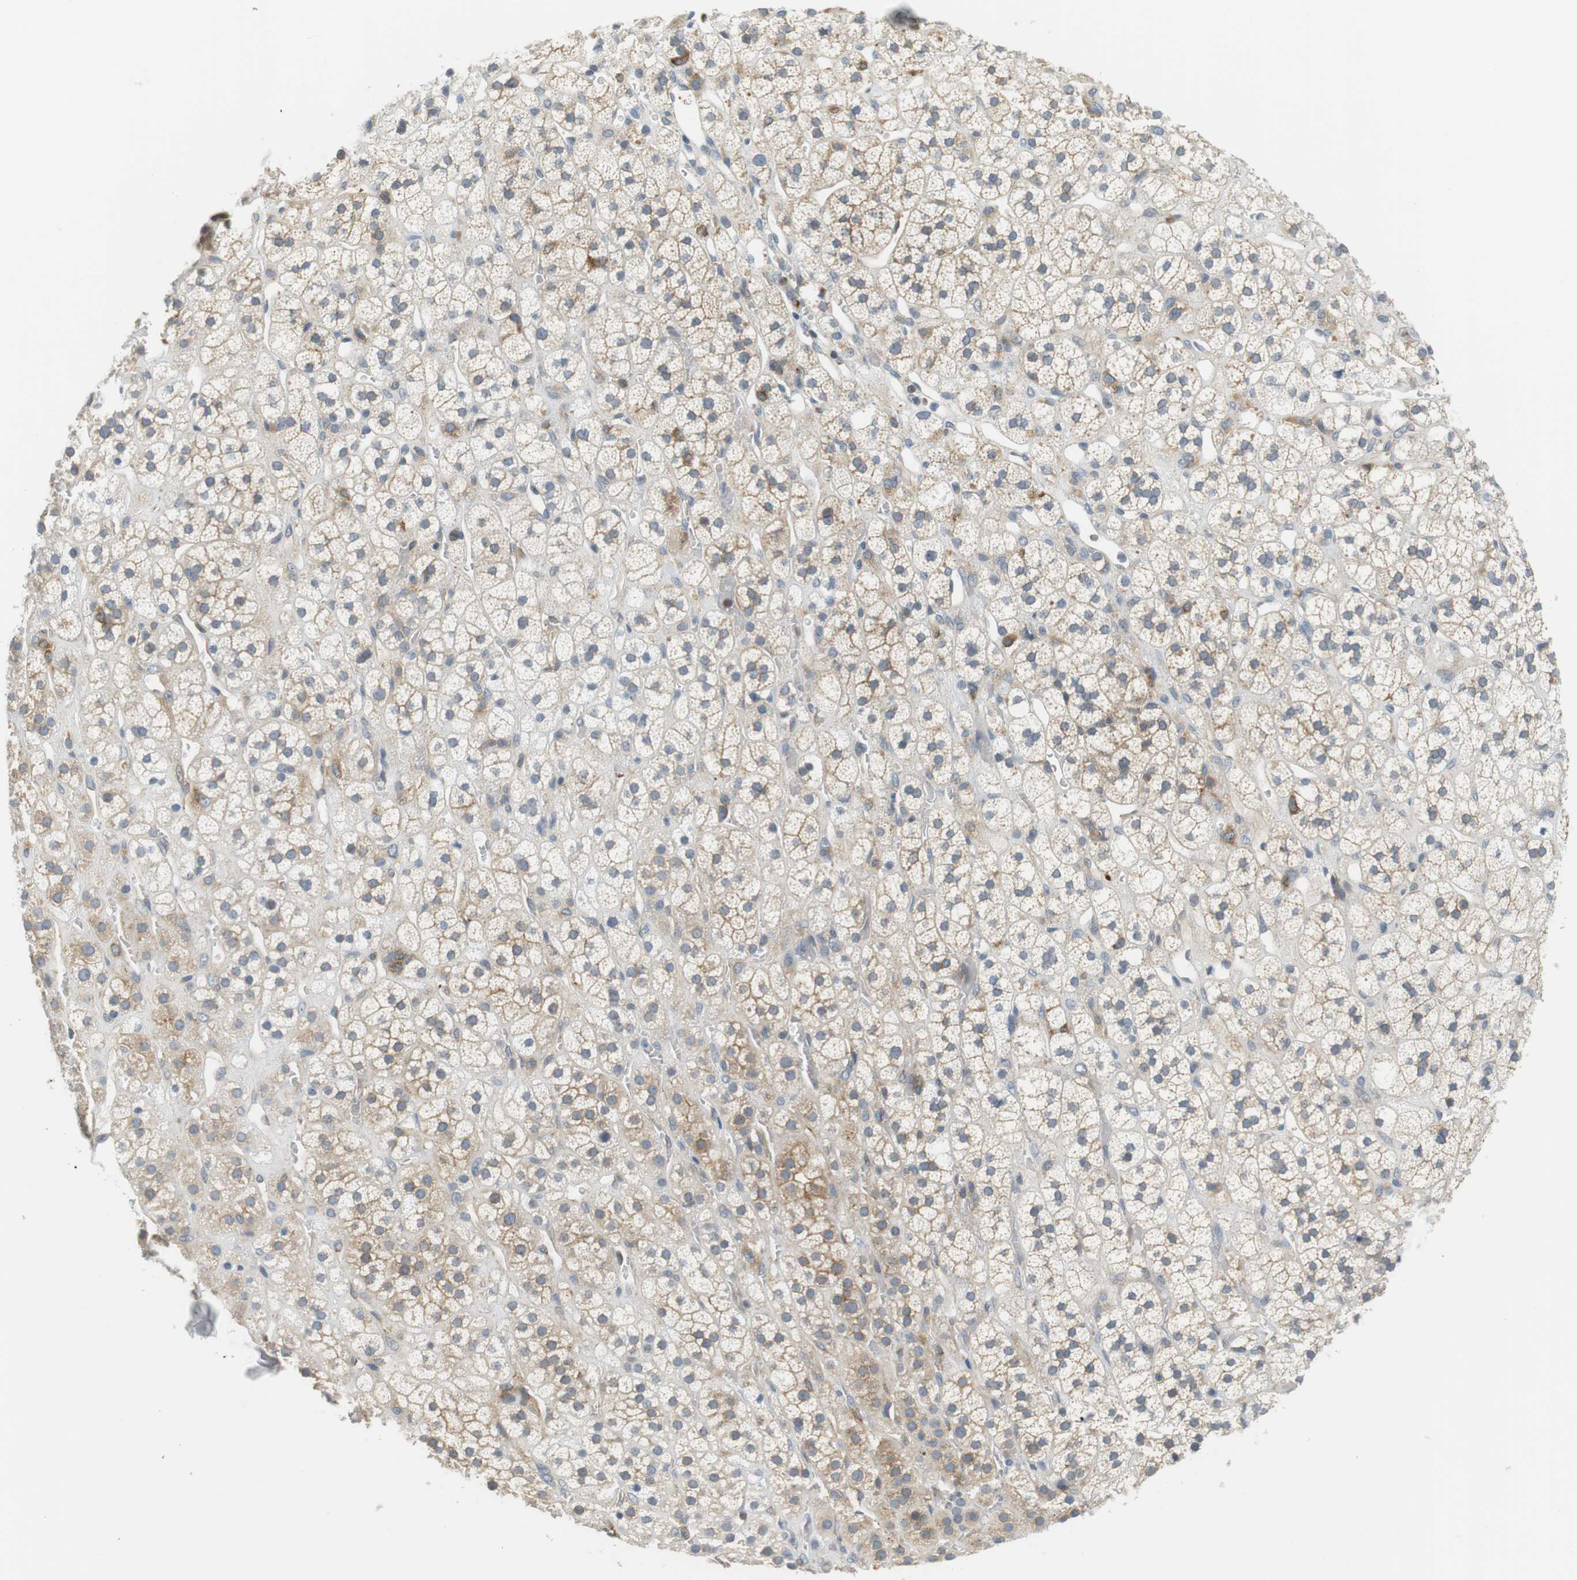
{"staining": {"intensity": "moderate", "quantity": "25%-75%", "location": "cytoplasmic/membranous"}, "tissue": "adrenal gland", "cell_type": "Glandular cells", "image_type": "normal", "snomed": [{"axis": "morphology", "description": "Normal tissue, NOS"}, {"axis": "topography", "description": "Adrenal gland"}], "caption": "Moderate cytoplasmic/membranous positivity is present in approximately 25%-75% of glandular cells in unremarkable adrenal gland.", "gene": "TMEM200A", "patient": {"sex": "male", "age": 56}}